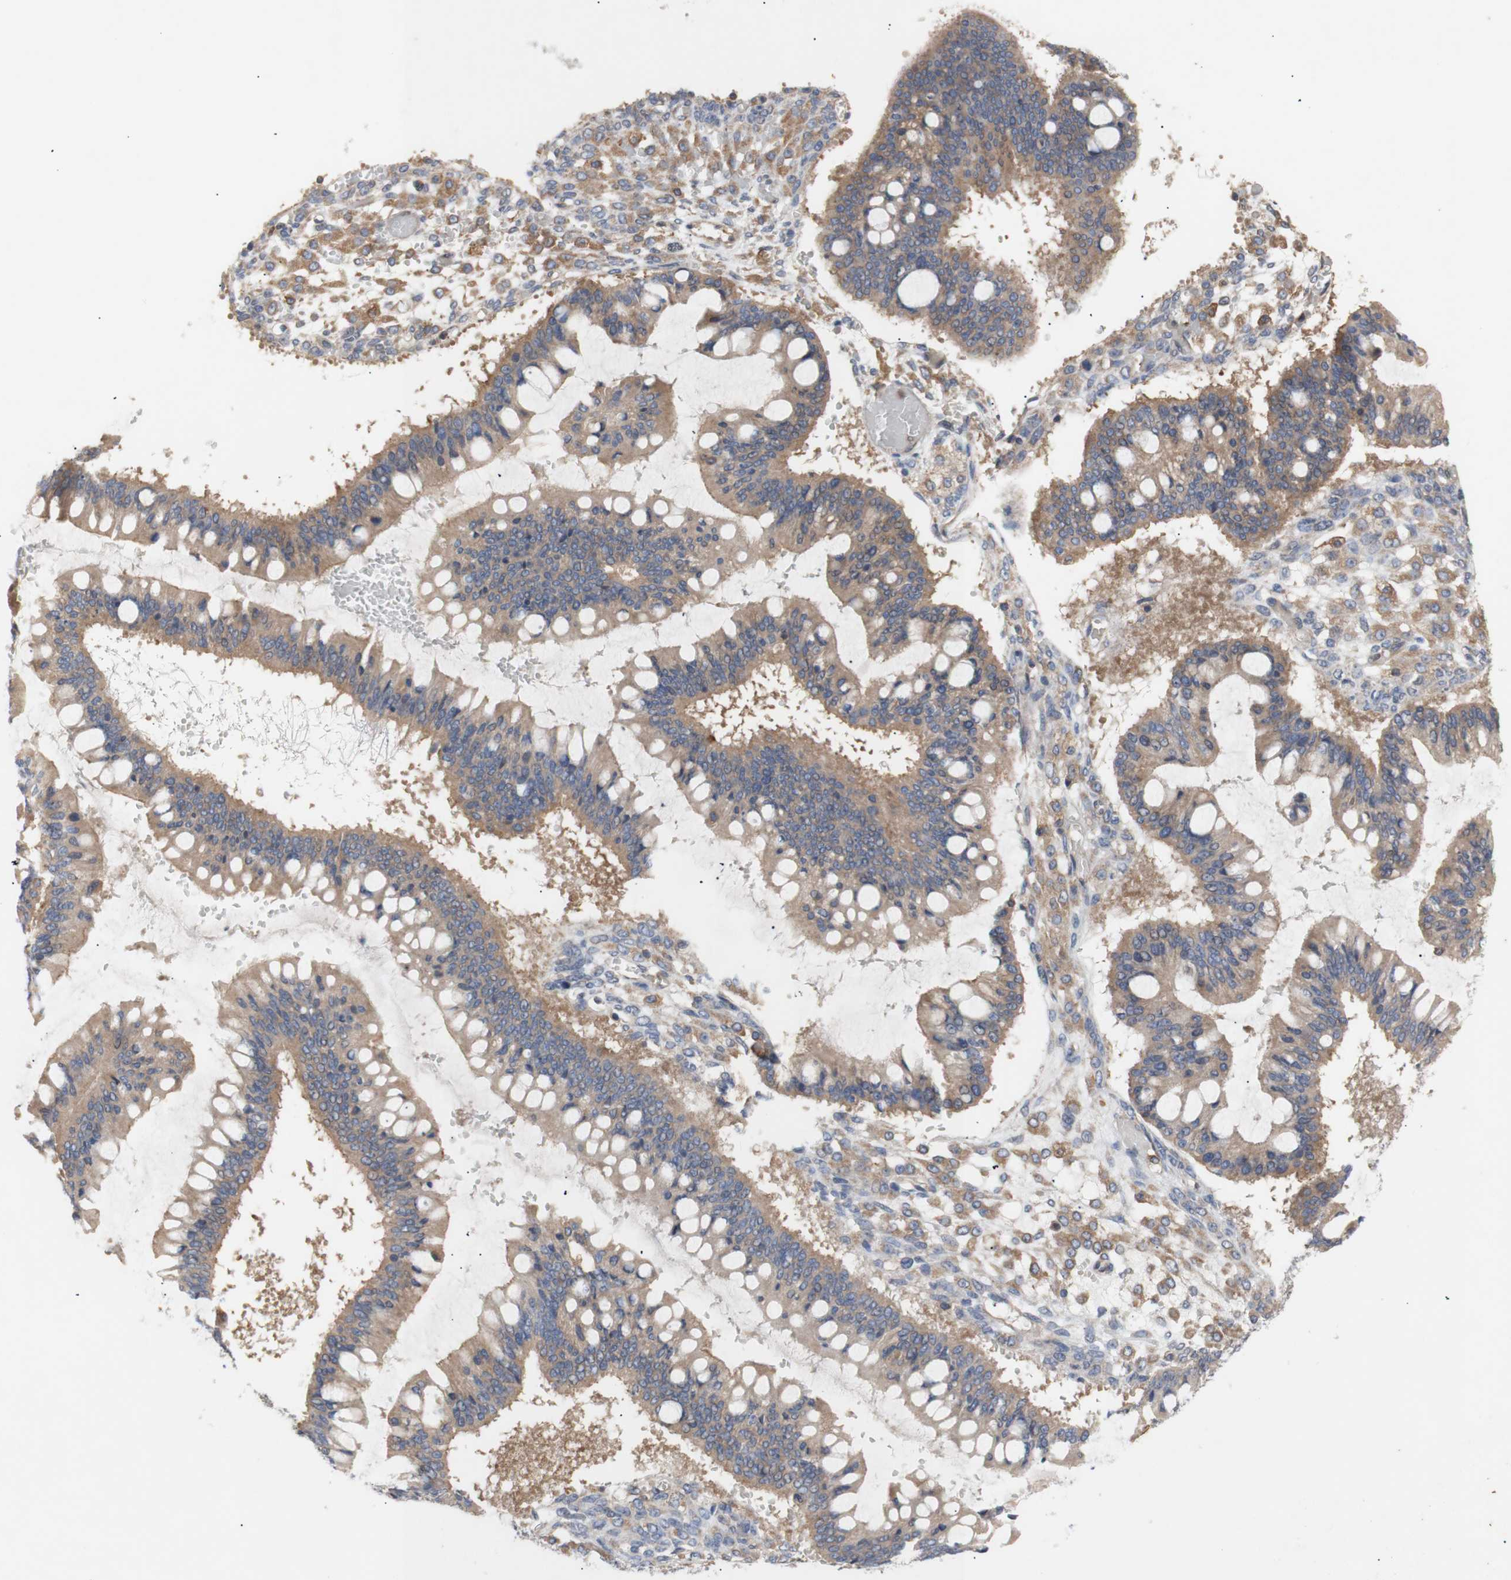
{"staining": {"intensity": "moderate", "quantity": ">75%", "location": "cytoplasmic/membranous"}, "tissue": "ovarian cancer", "cell_type": "Tumor cells", "image_type": "cancer", "snomed": [{"axis": "morphology", "description": "Cystadenocarcinoma, mucinous, NOS"}, {"axis": "topography", "description": "Ovary"}], "caption": "An immunohistochemistry image of neoplastic tissue is shown. Protein staining in brown highlights moderate cytoplasmic/membranous positivity in mucinous cystadenocarcinoma (ovarian) within tumor cells. (DAB IHC with brightfield microscopy, high magnification).", "gene": "IKBKG", "patient": {"sex": "female", "age": 73}}